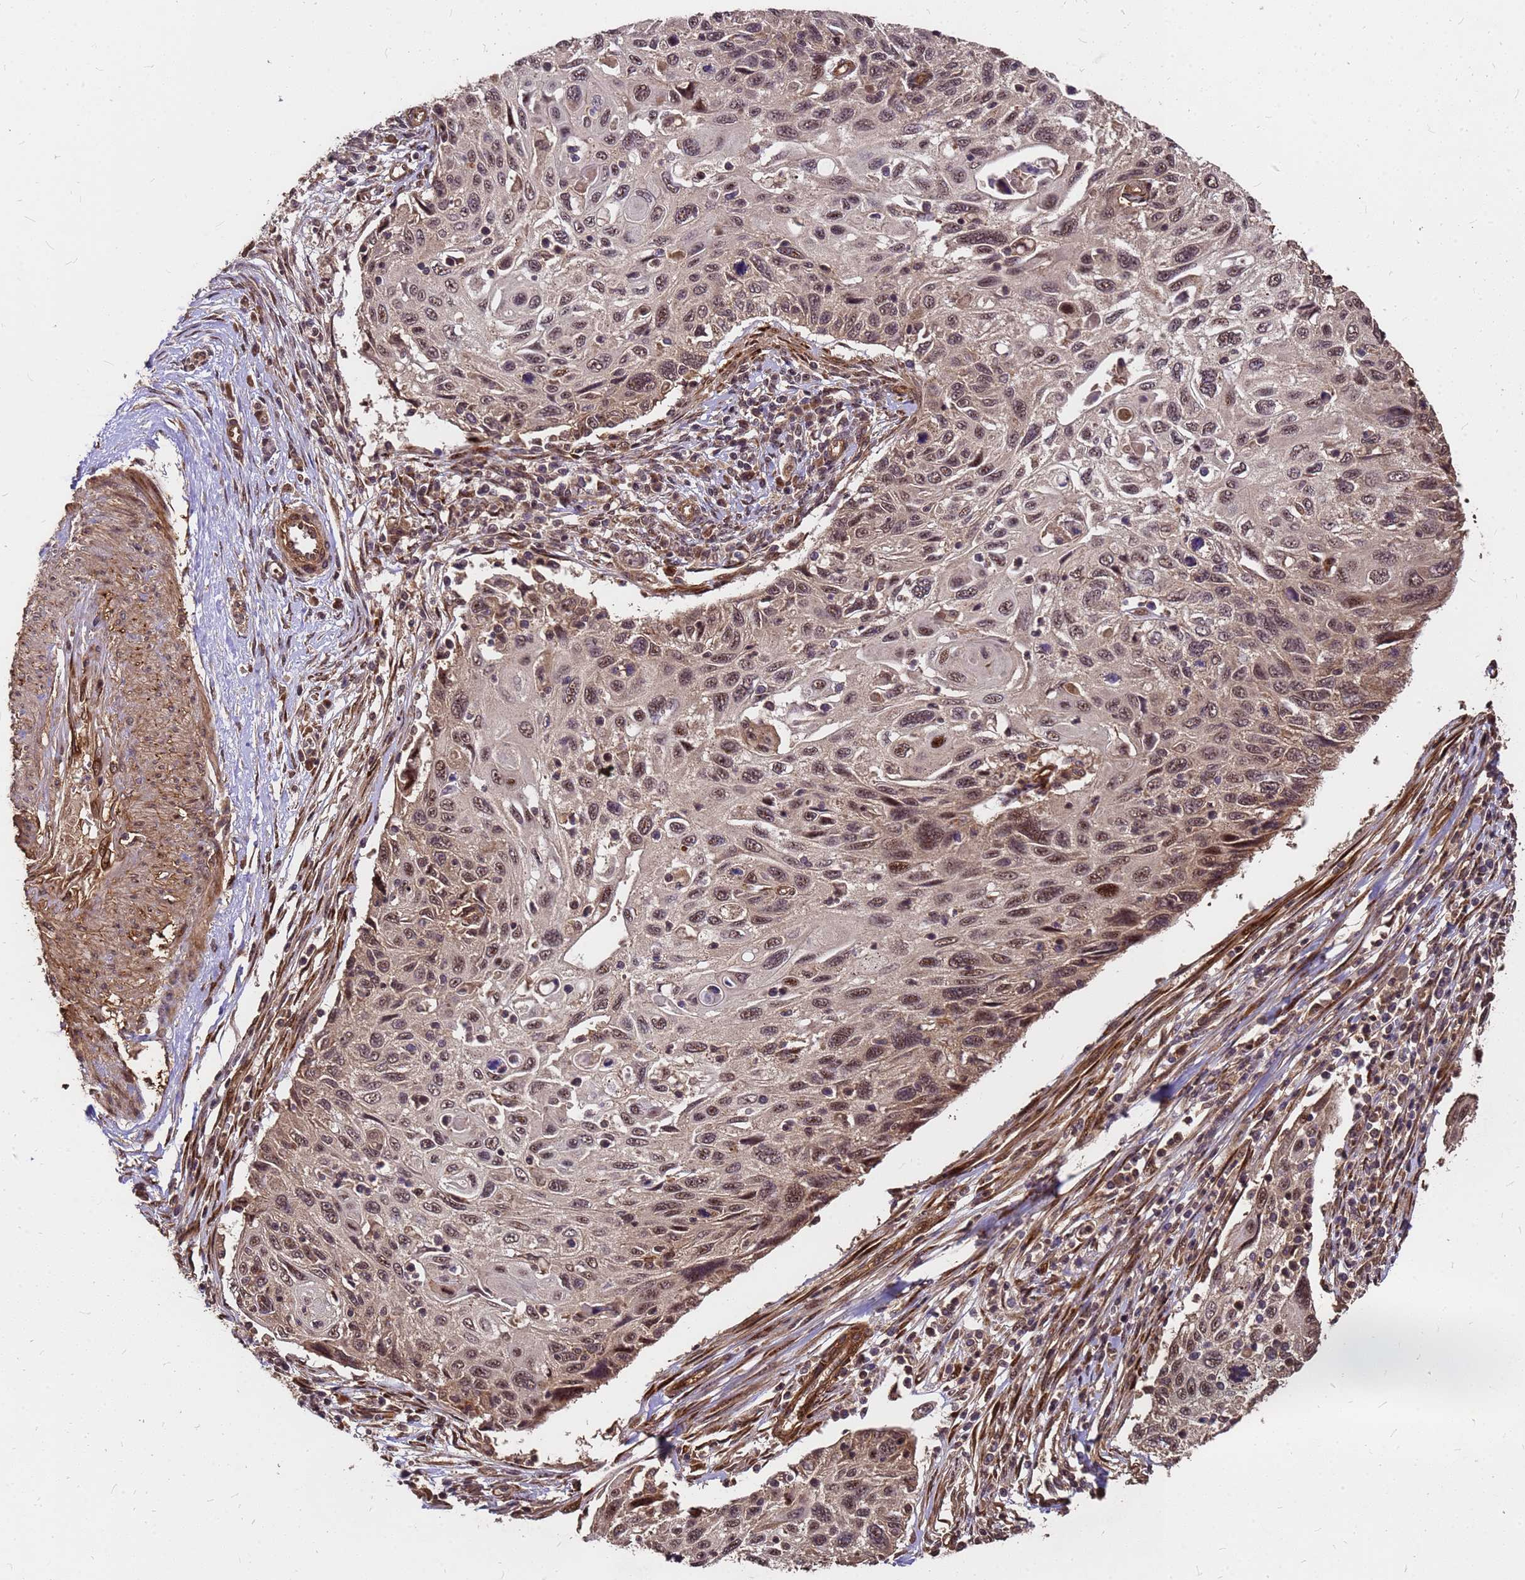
{"staining": {"intensity": "moderate", "quantity": ">75%", "location": "nuclear"}, "tissue": "cervical cancer", "cell_type": "Tumor cells", "image_type": "cancer", "snomed": [{"axis": "morphology", "description": "Squamous cell carcinoma, NOS"}, {"axis": "topography", "description": "Cervix"}], "caption": "Tumor cells exhibit moderate nuclear positivity in approximately >75% of cells in cervical cancer.", "gene": "GPATCH8", "patient": {"sex": "female", "age": 70}}